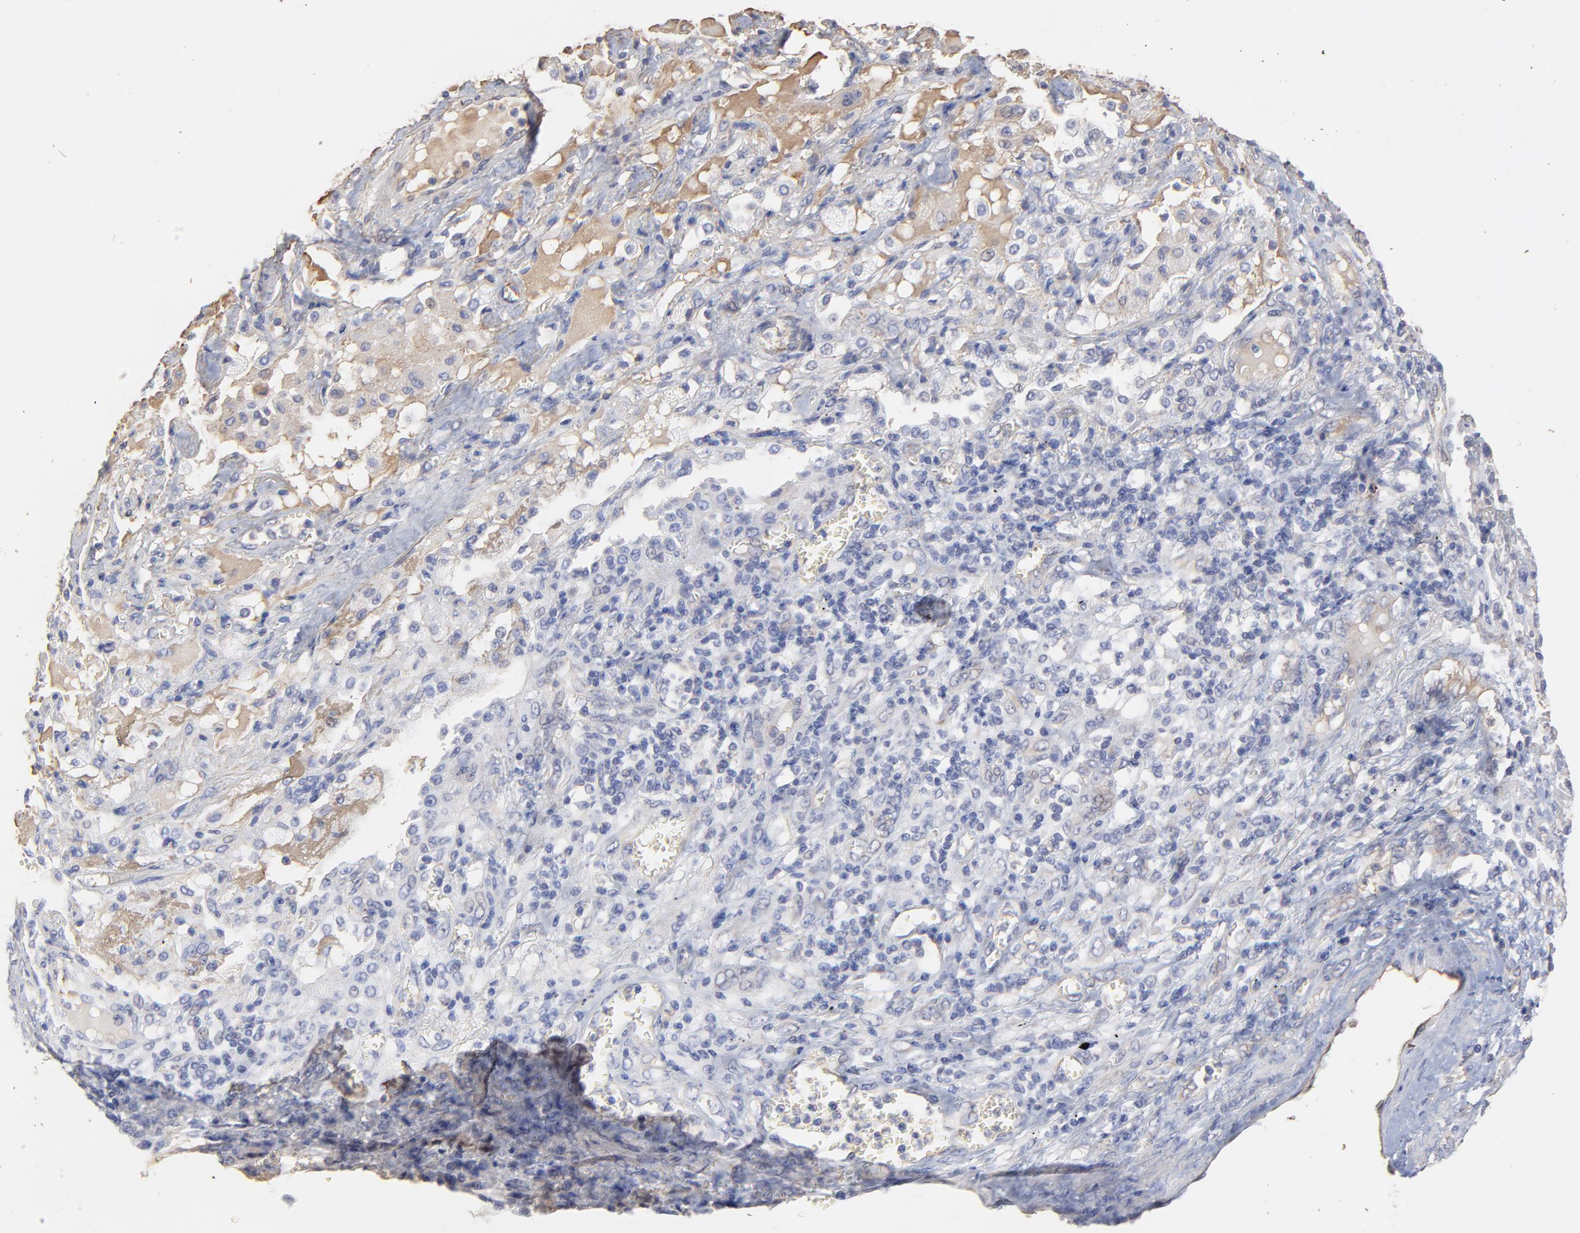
{"staining": {"intensity": "negative", "quantity": "none", "location": "none"}, "tissue": "lung cancer", "cell_type": "Tumor cells", "image_type": "cancer", "snomed": [{"axis": "morphology", "description": "Squamous cell carcinoma, NOS"}, {"axis": "topography", "description": "Lung"}], "caption": "Immunohistochemistry of lung squamous cell carcinoma exhibits no positivity in tumor cells. (Stains: DAB (3,3'-diaminobenzidine) immunohistochemistry (IHC) with hematoxylin counter stain, Microscopy: brightfield microscopy at high magnification).", "gene": "LRCH2", "patient": {"sex": "female", "age": 76}}